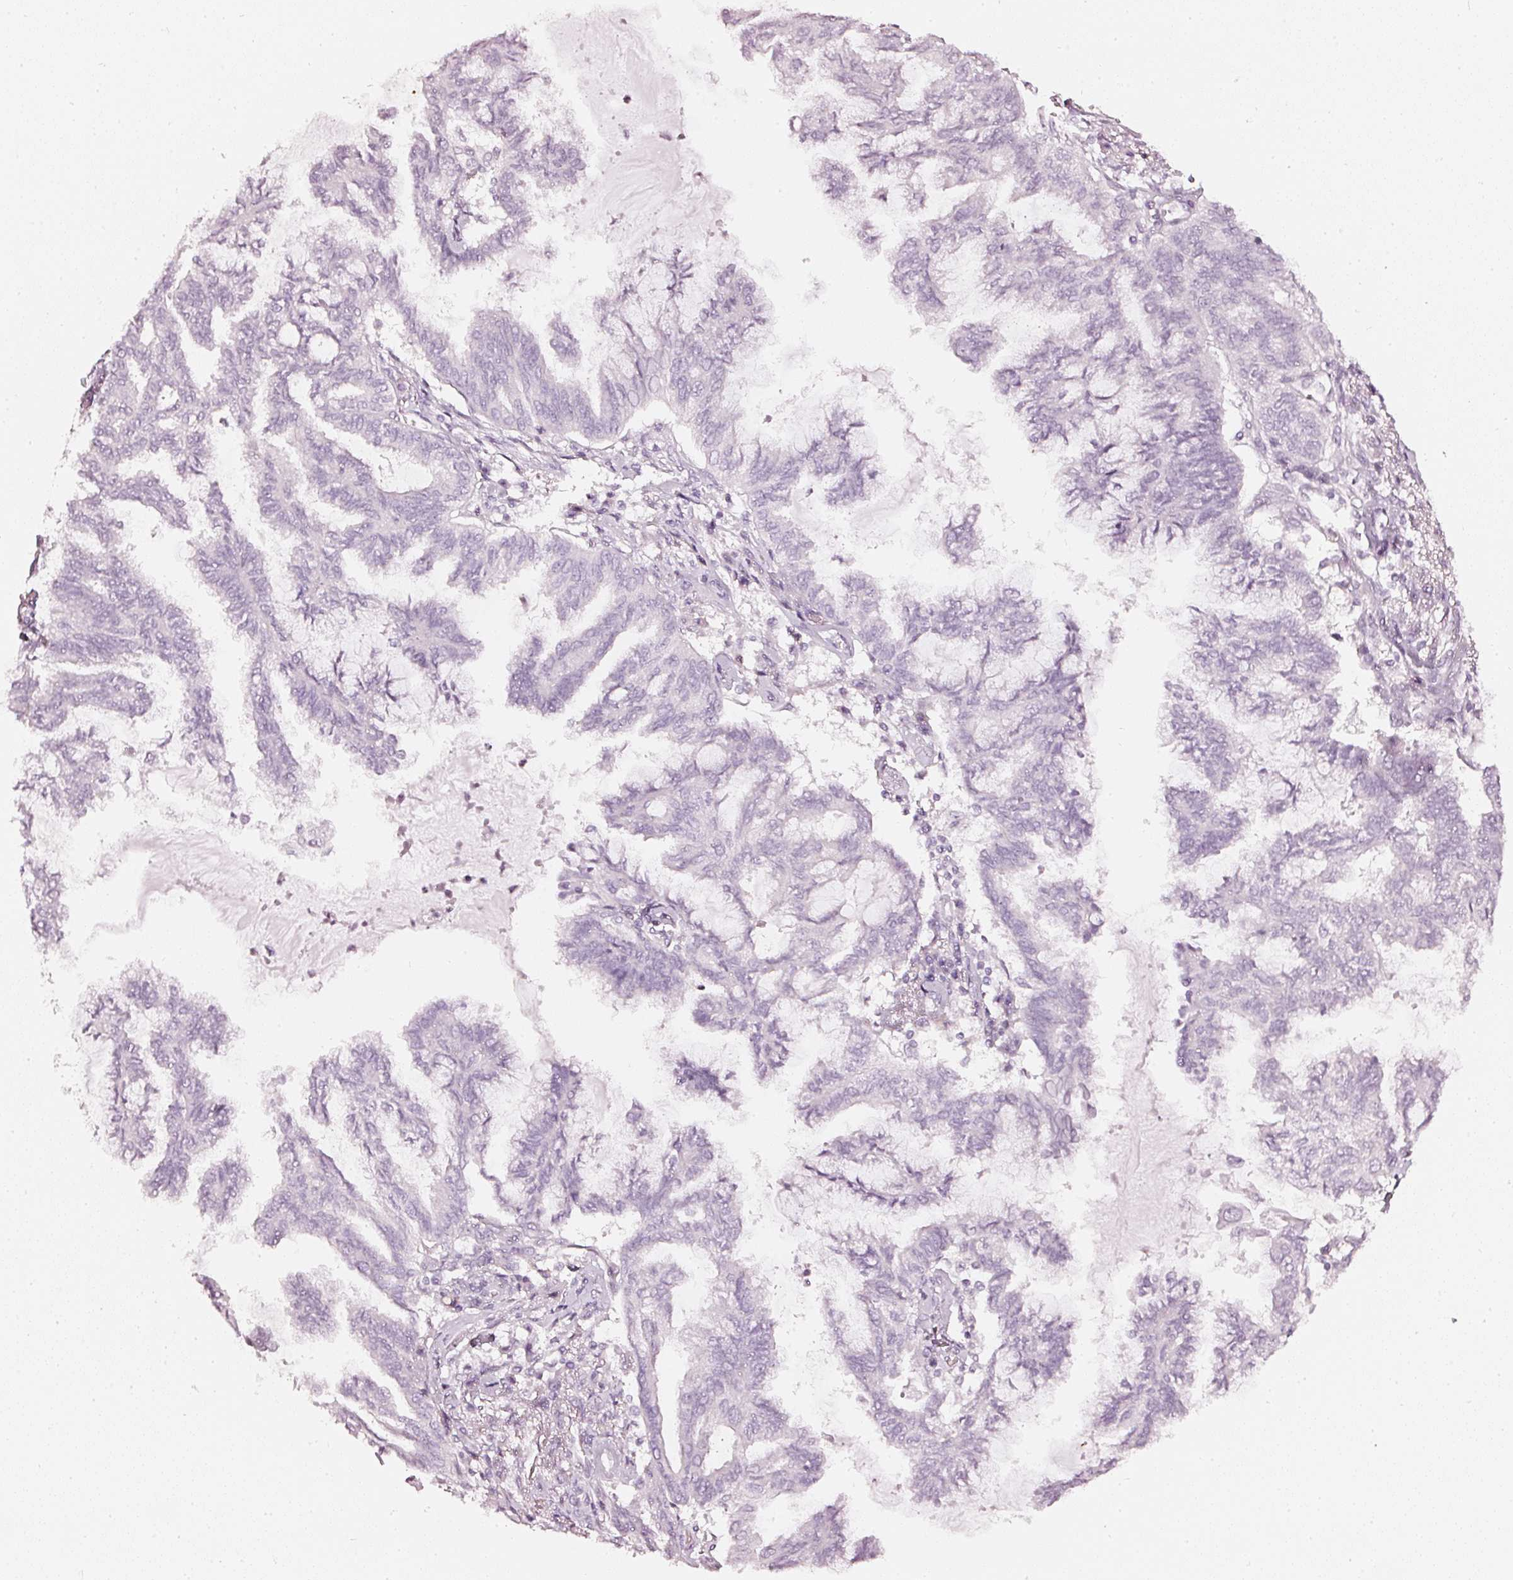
{"staining": {"intensity": "negative", "quantity": "none", "location": "none"}, "tissue": "endometrial cancer", "cell_type": "Tumor cells", "image_type": "cancer", "snomed": [{"axis": "morphology", "description": "Adenocarcinoma, NOS"}, {"axis": "topography", "description": "Endometrium"}], "caption": "This is an IHC photomicrograph of endometrial cancer (adenocarcinoma). There is no positivity in tumor cells.", "gene": "CNP", "patient": {"sex": "female", "age": 86}}